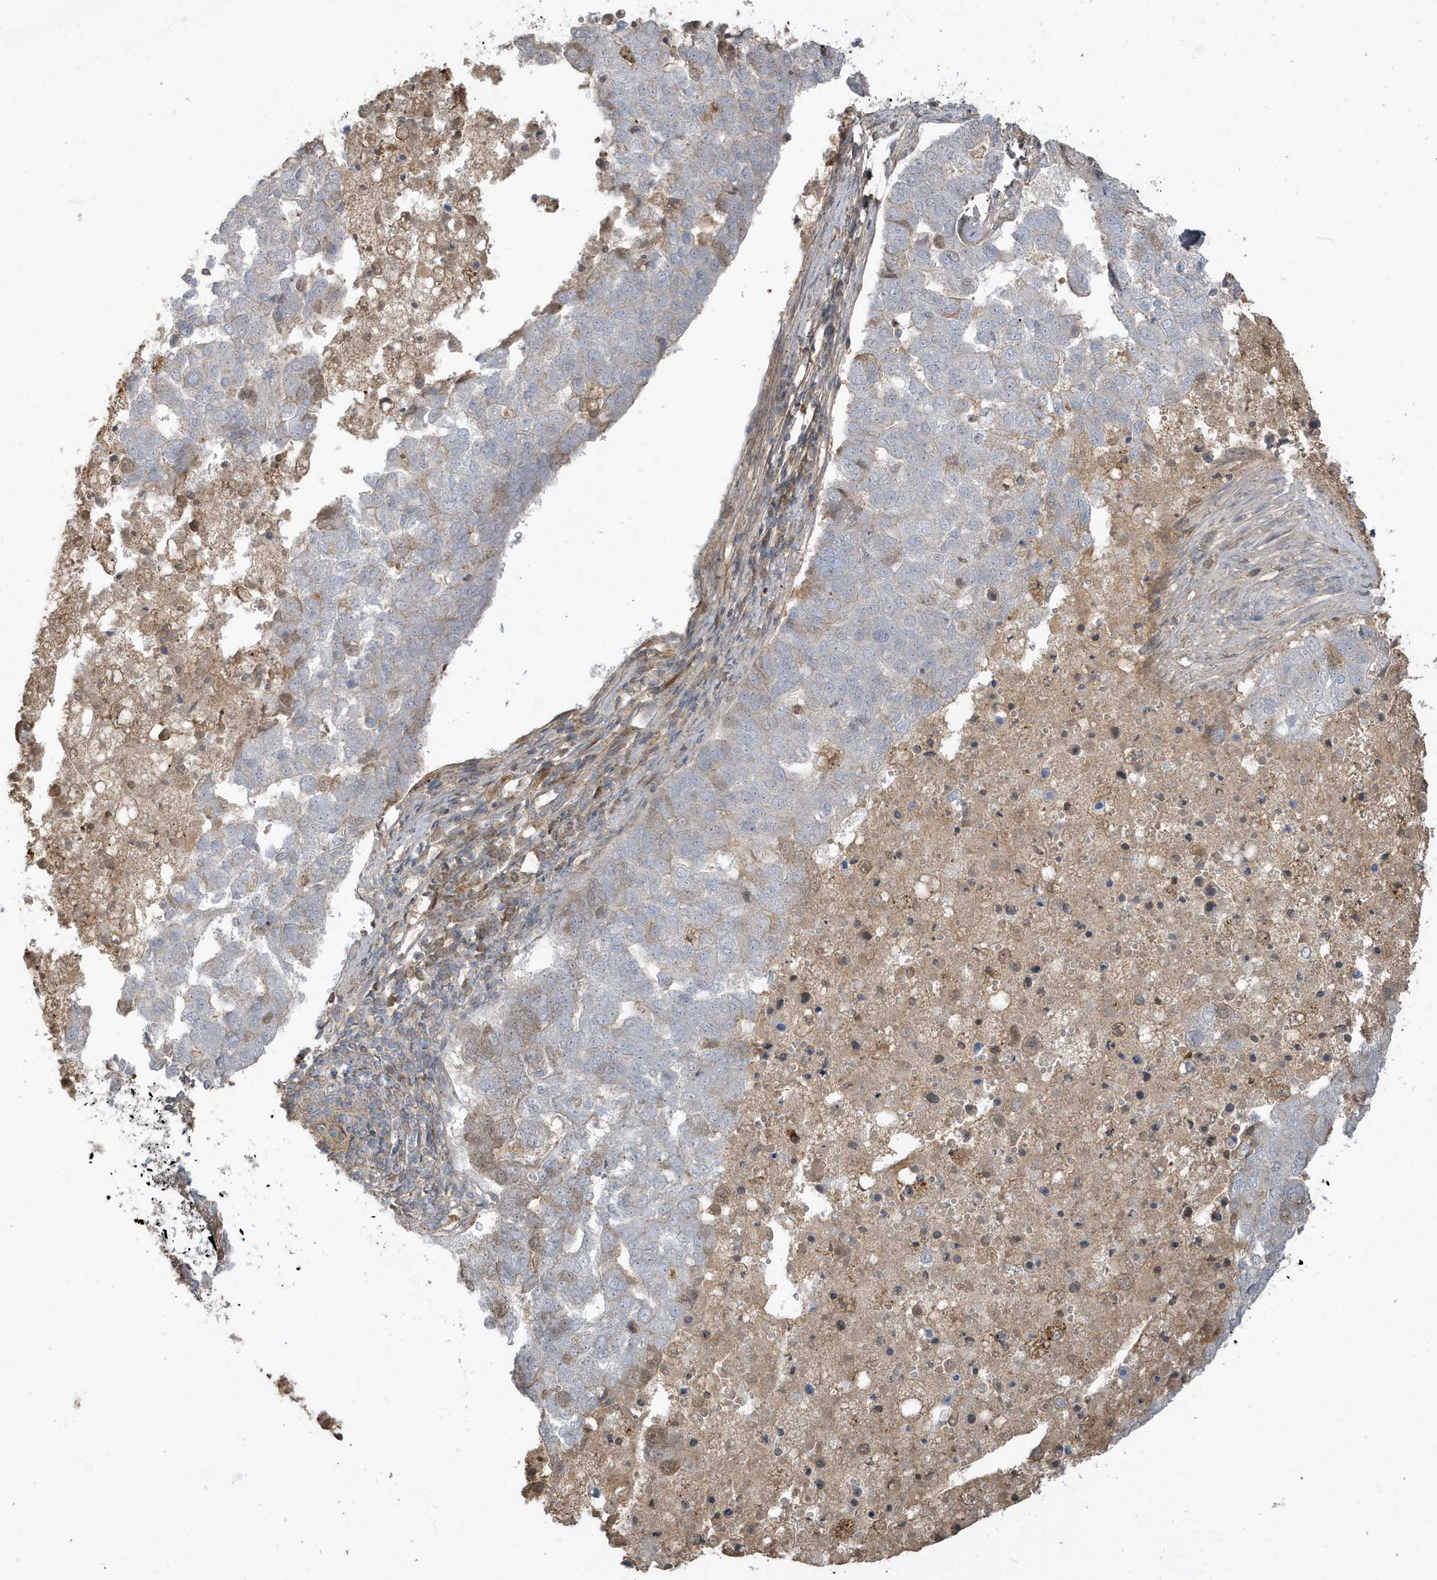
{"staining": {"intensity": "weak", "quantity": "<25%", "location": "cytoplasmic/membranous"}, "tissue": "pancreatic cancer", "cell_type": "Tumor cells", "image_type": "cancer", "snomed": [{"axis": "morphology", "description": "Adenocarcinoma, NOS"}, {"axis": "topography", "description": "Pancreas"}], "caption": "Immunohistochemistry histopathology image of neoplastic tissue: adenocarcinoma (pancreatic) stained with DAB displays no significant protein staining in tumor cells. (Stains: DAB (3,3'-diaminobenzidine) immunohistochemistry (IHC) with hematoxylin counter stain, Microscopy: brightfield microscopy at high magnification).", "gene": "PRRT3", "patient": {"sex": "female", "age": 61}}